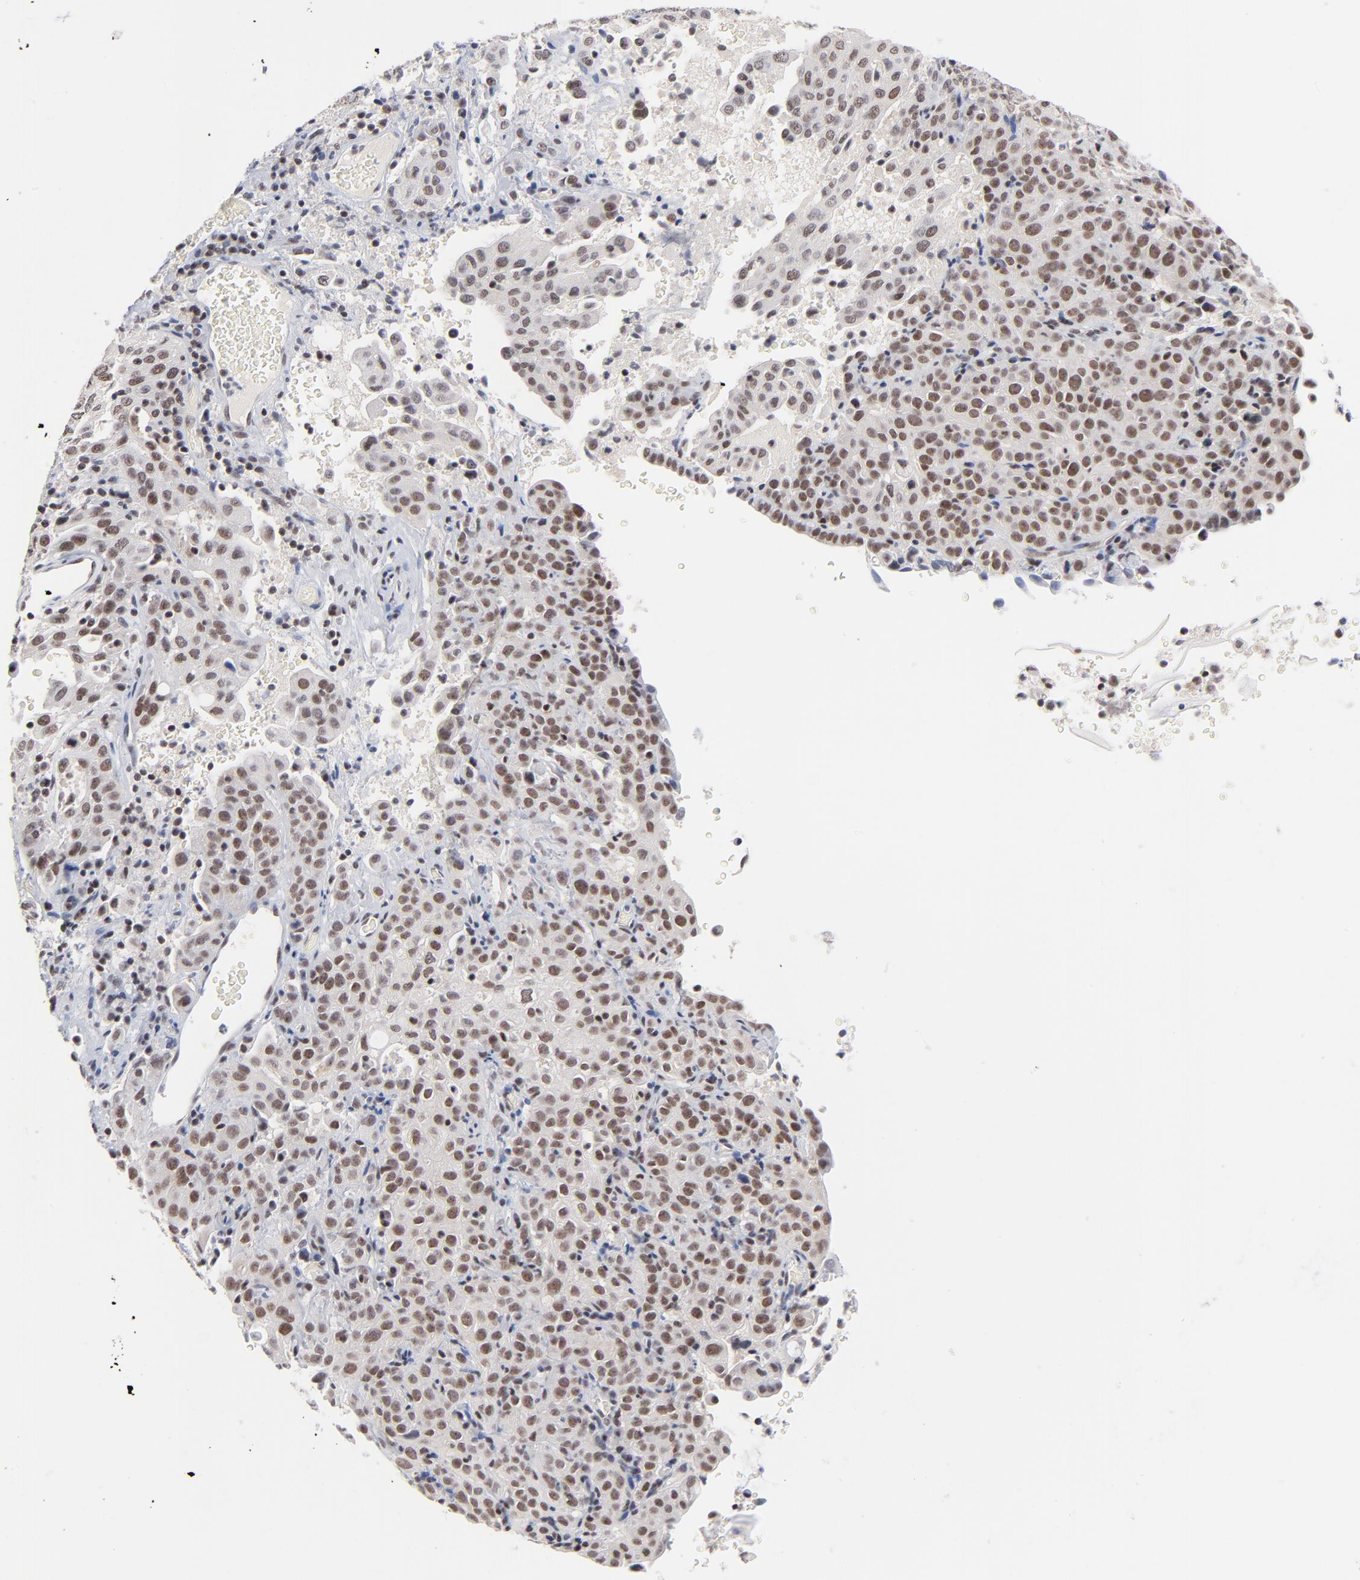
{"staining": {"intensity": "weak", "quantity": ">75%", "location": "nuclear"}, "tissue": "cervical cancer", "cell_type": "Tumor cells", "image_type": "cancer", "snomed": [{"axis": "morphology", "description": "Squamous cell carcinoma, NOS"}, {"axis": "topography", "description": "Cervix"}], "caption": "Brown immunohistochemical staining in squamous cell carcinoma (cervical) demonstrates weak nuclear positivity in about >75% of tumor cells. (DAB (3,3'-diaminobenzidine) = brown stain, brightfield microscopy at high magnification).", "gene": "ZNF143", "patient": {"sex": "female", "age": 41}}